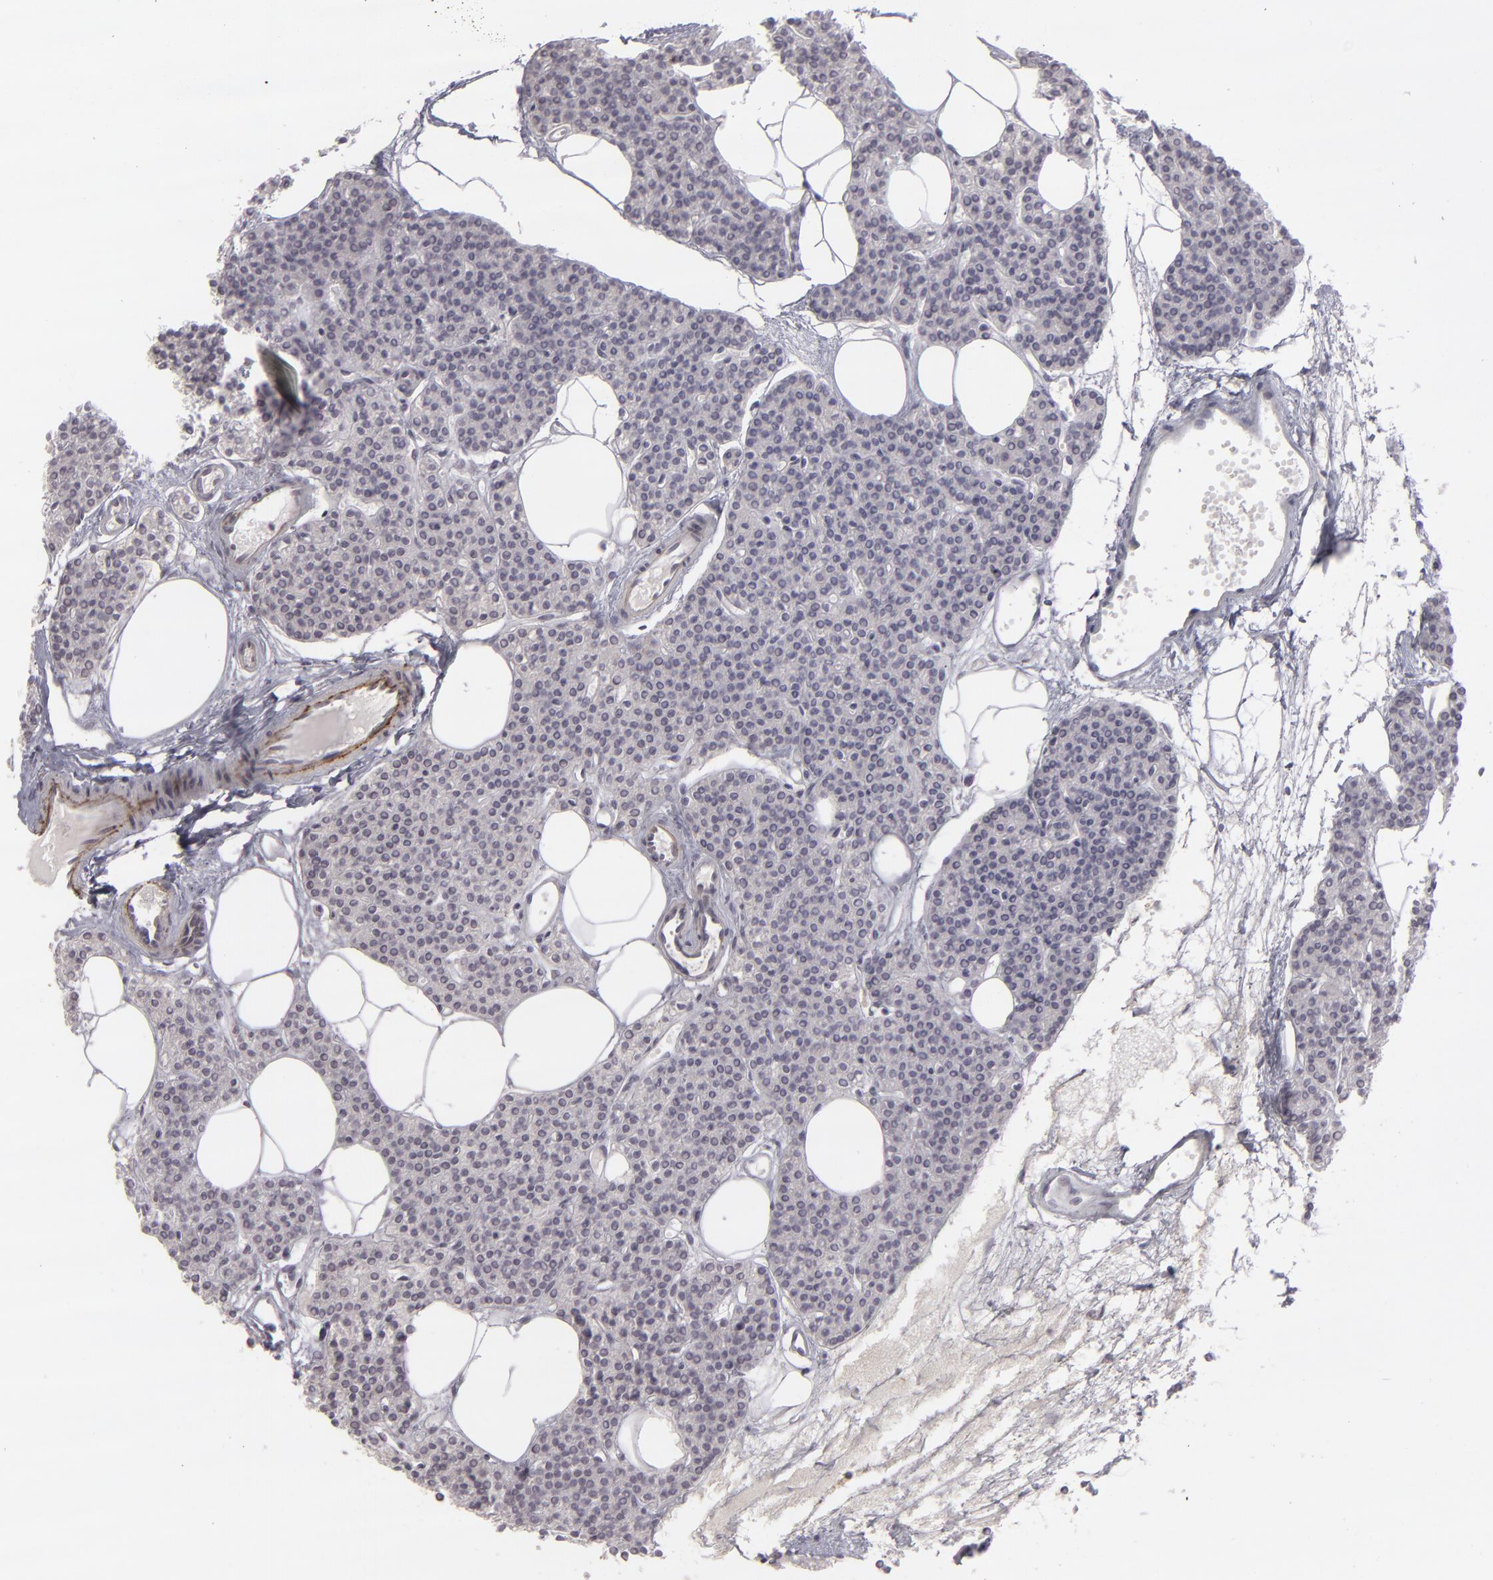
{"staining": {"intensity": "negative", "quantity": "none", "location": "none"}, "tissue": "parathyroid gland", "cell_type": "Glandular cells", "image_type": "normal", "snomed": [{"axis": "morphology", "description": "Normal tissue, NOS"}, {"axis": "topography", "description": "Parathyroid gland"}], "caption": "A photomicrograph of human parathyroid gland is negative for staining in glandular cells. (Stains: DAB IHC with hematoxylin counter stain, Microscopy: brightfield microscopy at high magnification).", "gene": "SEMA3G", "patient": {"sex": "male", "age": 24}}